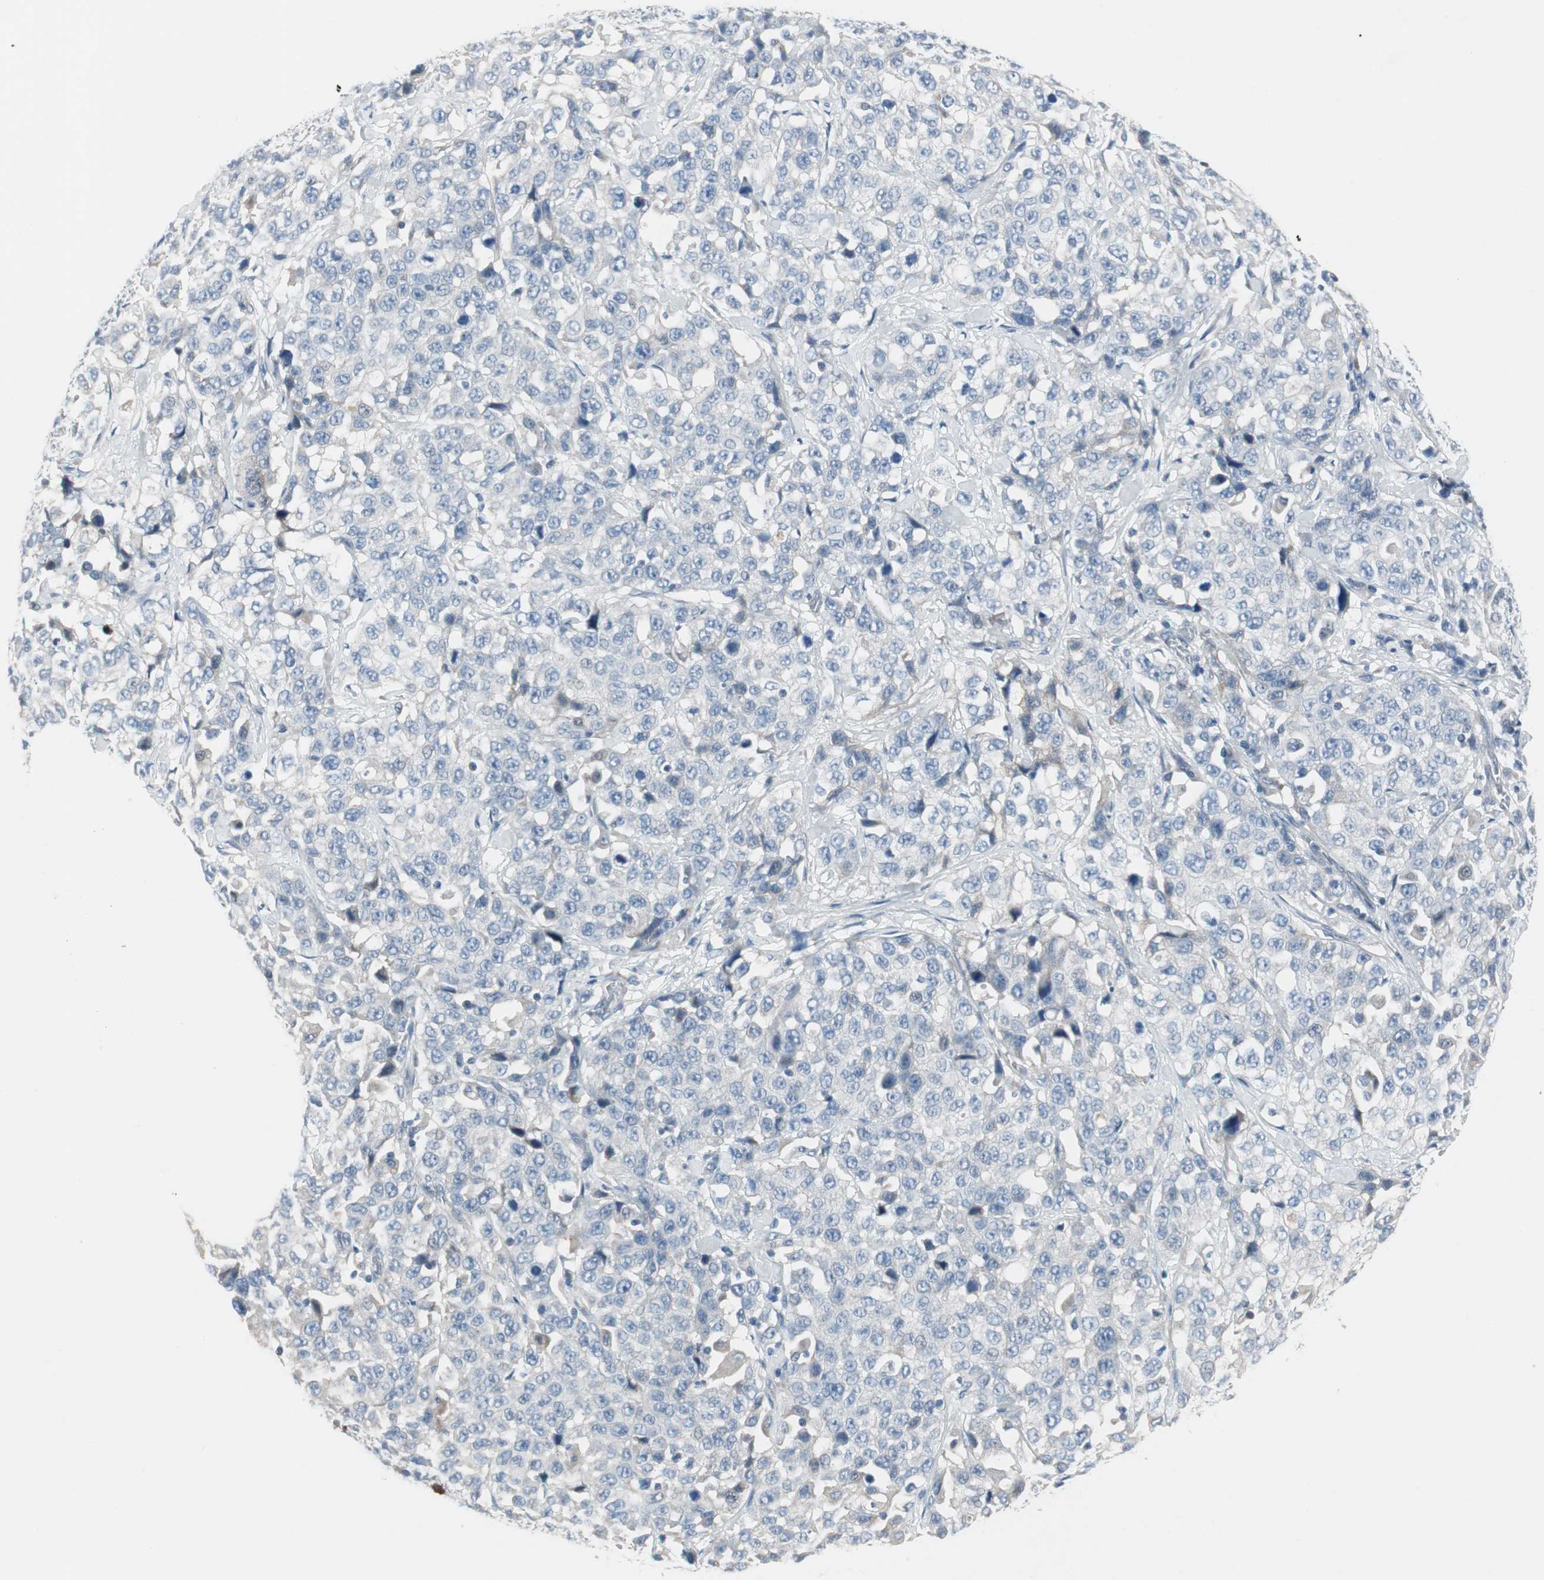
{"staining": {"intensity": "negative", "quantity": "none", "location": "none"}, "tissue": "stomach cancer", "cell_type": "Tumor cells", "image_type": "cancer", "snomed": [{"axis": "morphology", "description": "Normal tissue, NOS"}, {"axis": "morphology", "description": "Adenocarcinoma, NOS"}, {"axis": "topography", "description": "Stomach"}], "caption": "This is a histopathology image of IHC staining of adenocarcinoma (stomach), which shows no expression in tumor cells.", "gene": "PIGR", "patient": {"sex": "male", "age": 48}}